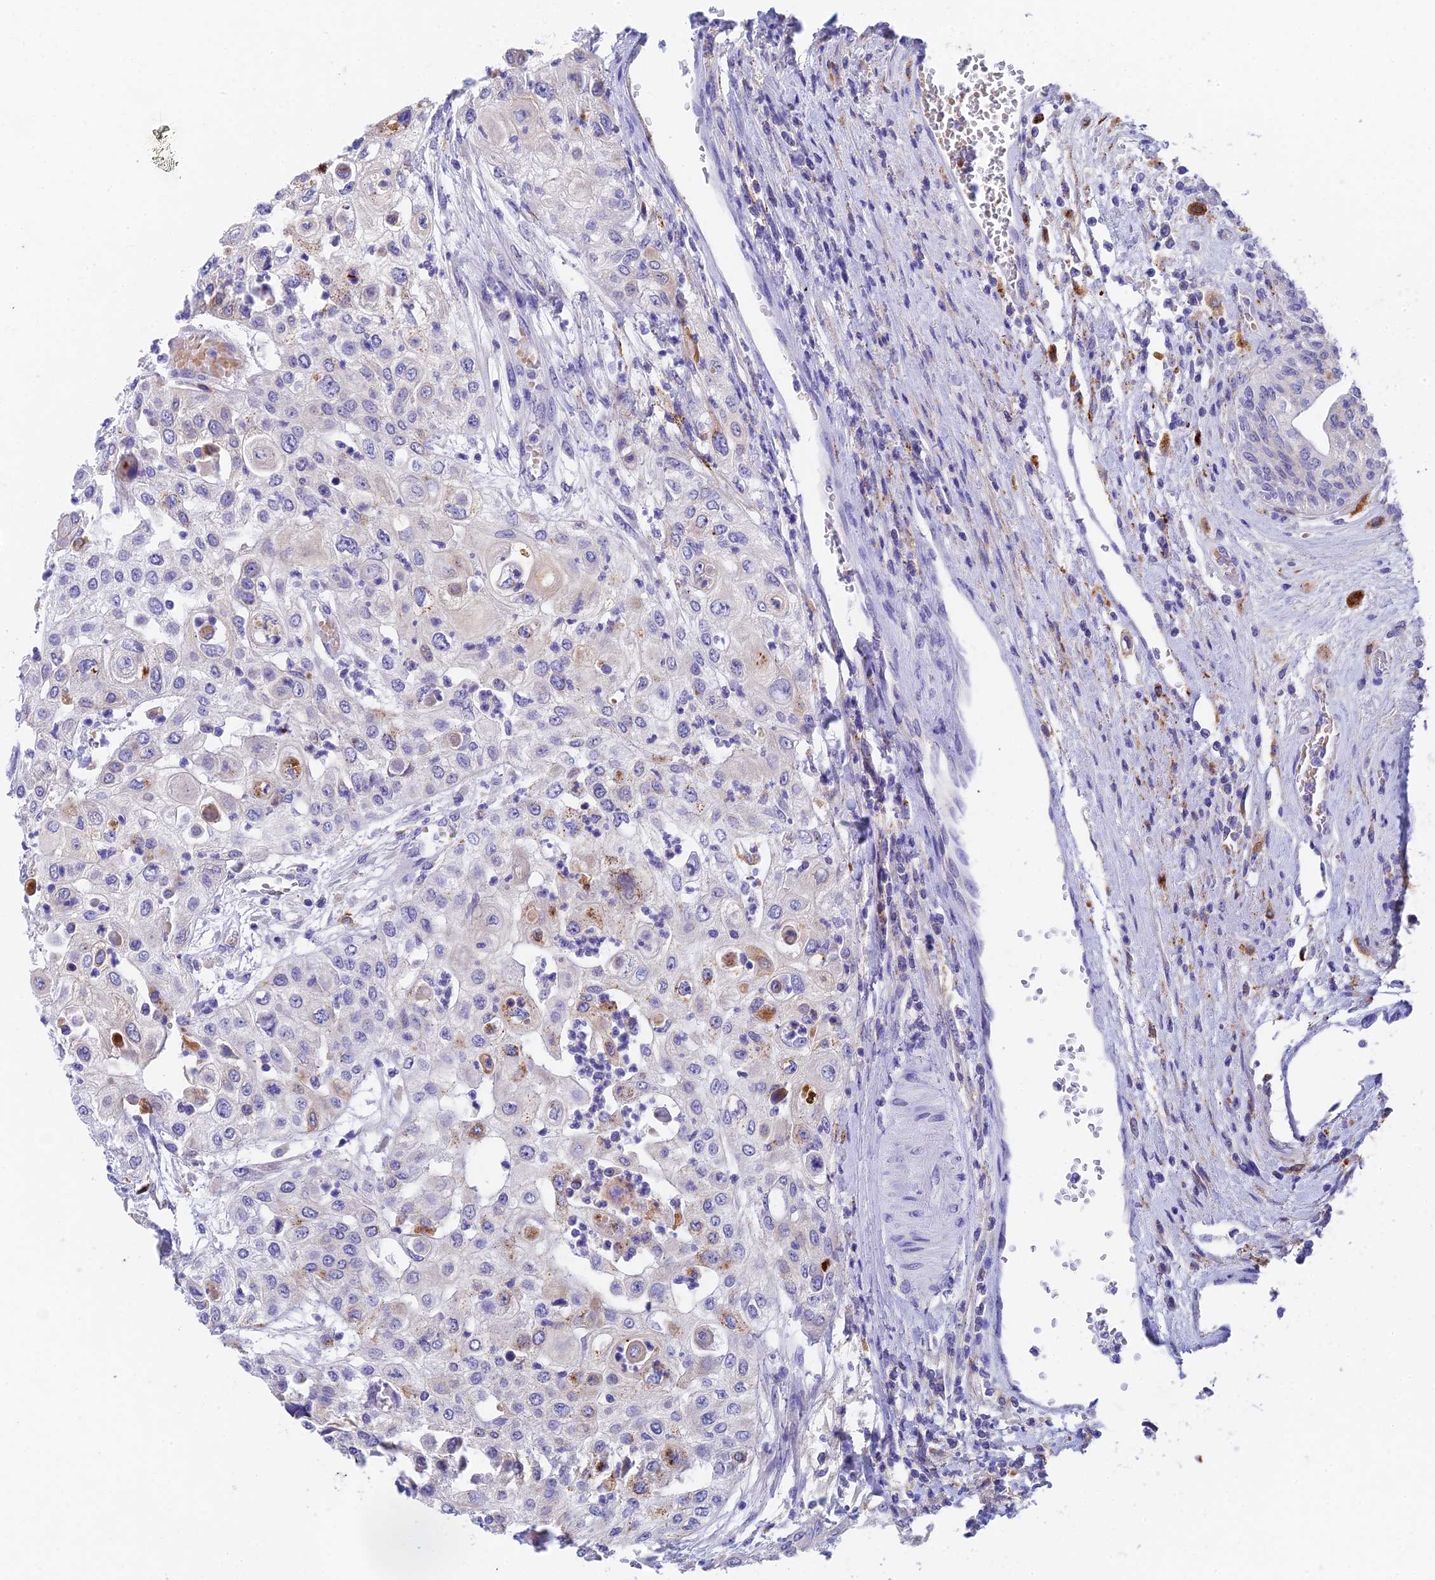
{"staining": {"intensity": "moderate", "quantity": "<25%", "location": "cytoplasmic/membranous"}, "tissue": "urothelial cancer", "cell_type": "Tumor cells", "image_type": "cancer", "snomed": [{"axis": "morphology", "description": "Urothelial carcinoma, High grade"}, {"axis": "topography", "description": "Urinary bladder"}], "caption": "High-grade urothelial carcinoma tissue displays moderate cytoplasmic/membranous expression in about <25% of tumor cells The protein is shown in brown color, while the nuclei are stained blue.", "gene": "ADAMTS13", "patient": {"sex": "female", "age": 79}}